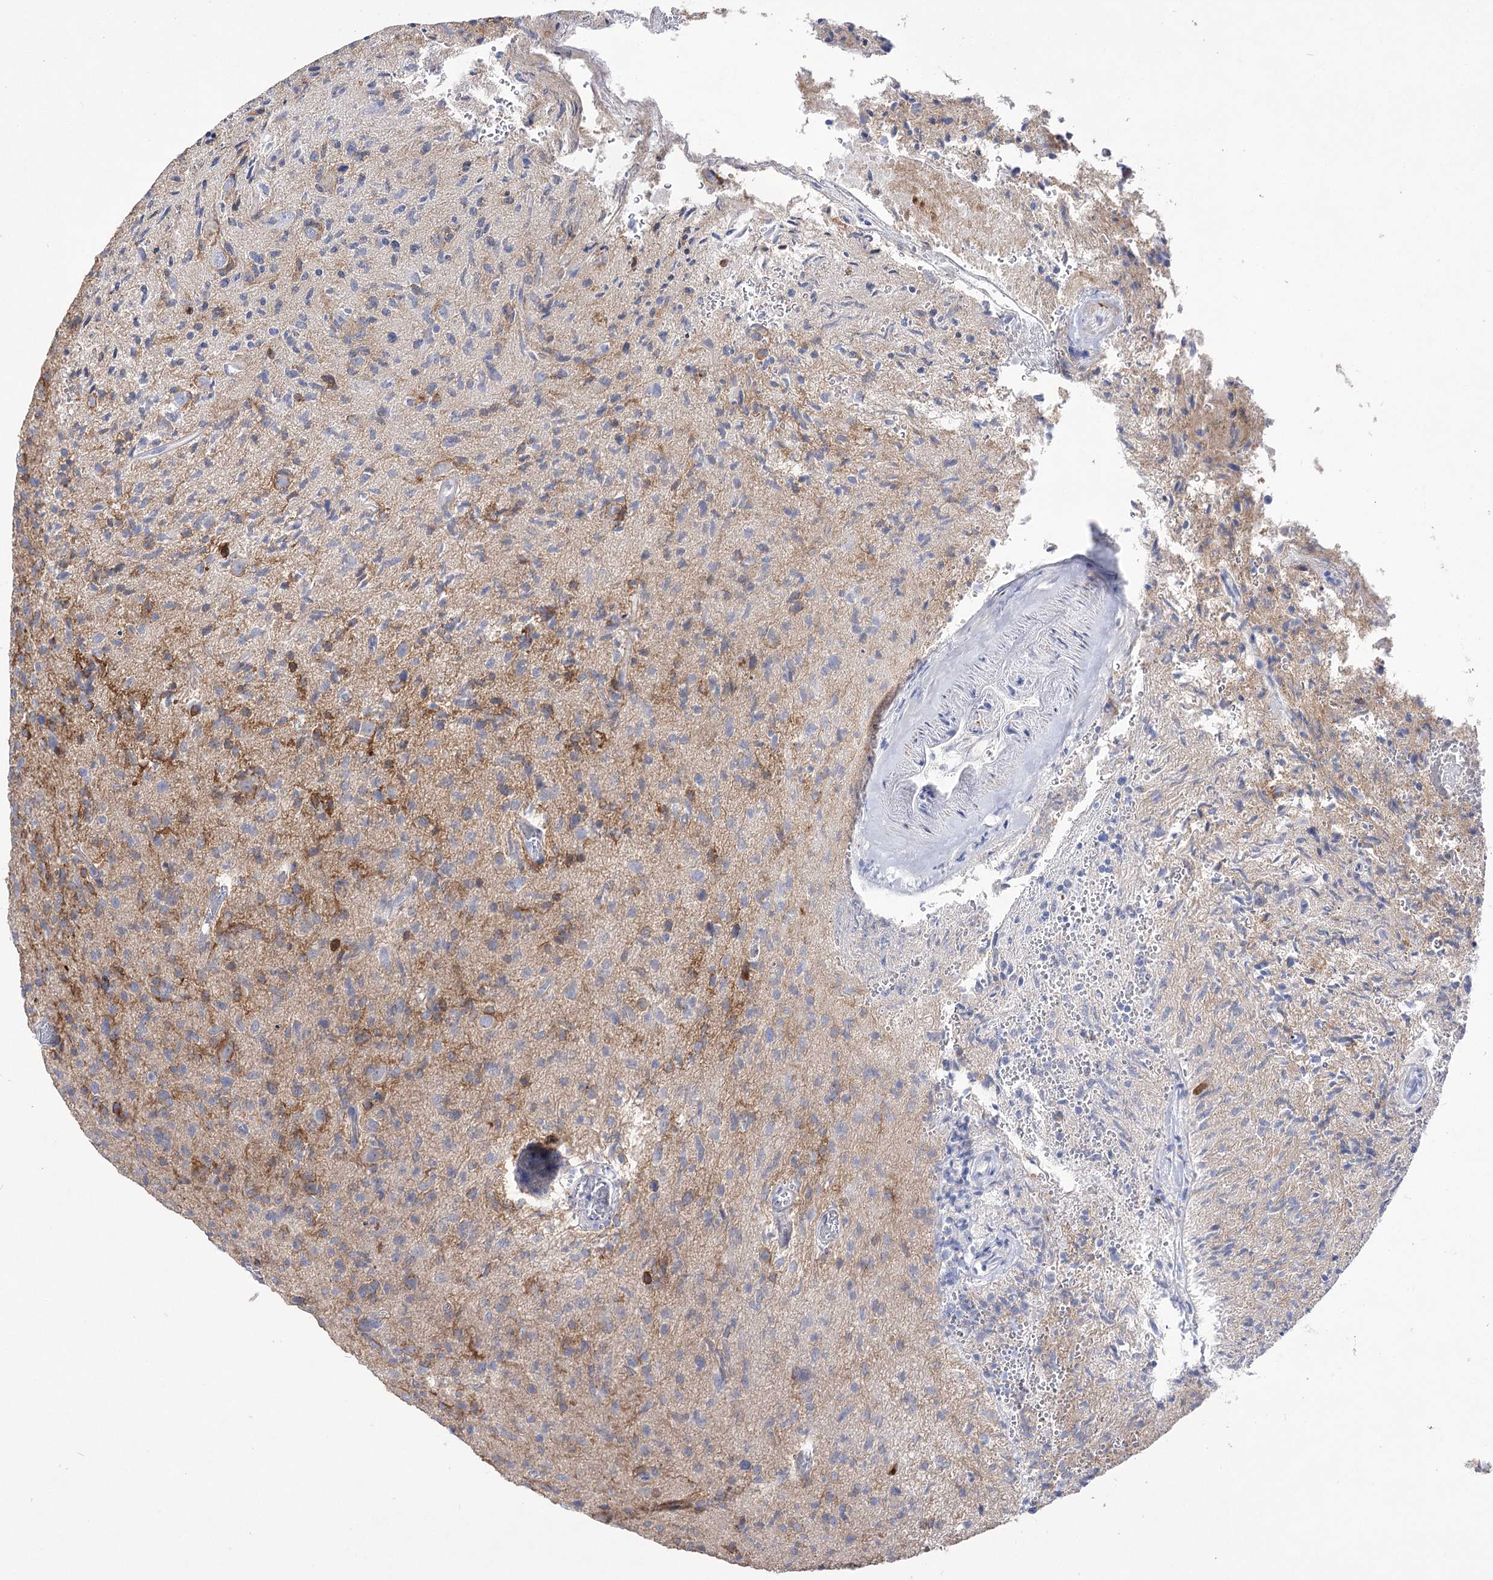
{"staining": {"intensity": "moderate", "quantity": "<25%", "location": "cytoplasmic/membranous"}, "tissue": "glioma", "cell_type": "Tumor cells", "image_type": "cancer", "snomed": [{"axis": "morphology", "description": "Glioma, malignant, High grade"}, {"axis": "topography", "description": "Brain"}], "caption": "High-magnification brightfield microscopy of glioma stained with DAB (brown) and counterstained with hematoxylin (blue). tumor cells exhibit moderate cytoplasmic/membranous positivity is appreciated in approximately<25% of cells.", "gene": "NRAP", "patient": {"sex": "female", "age": 57}}